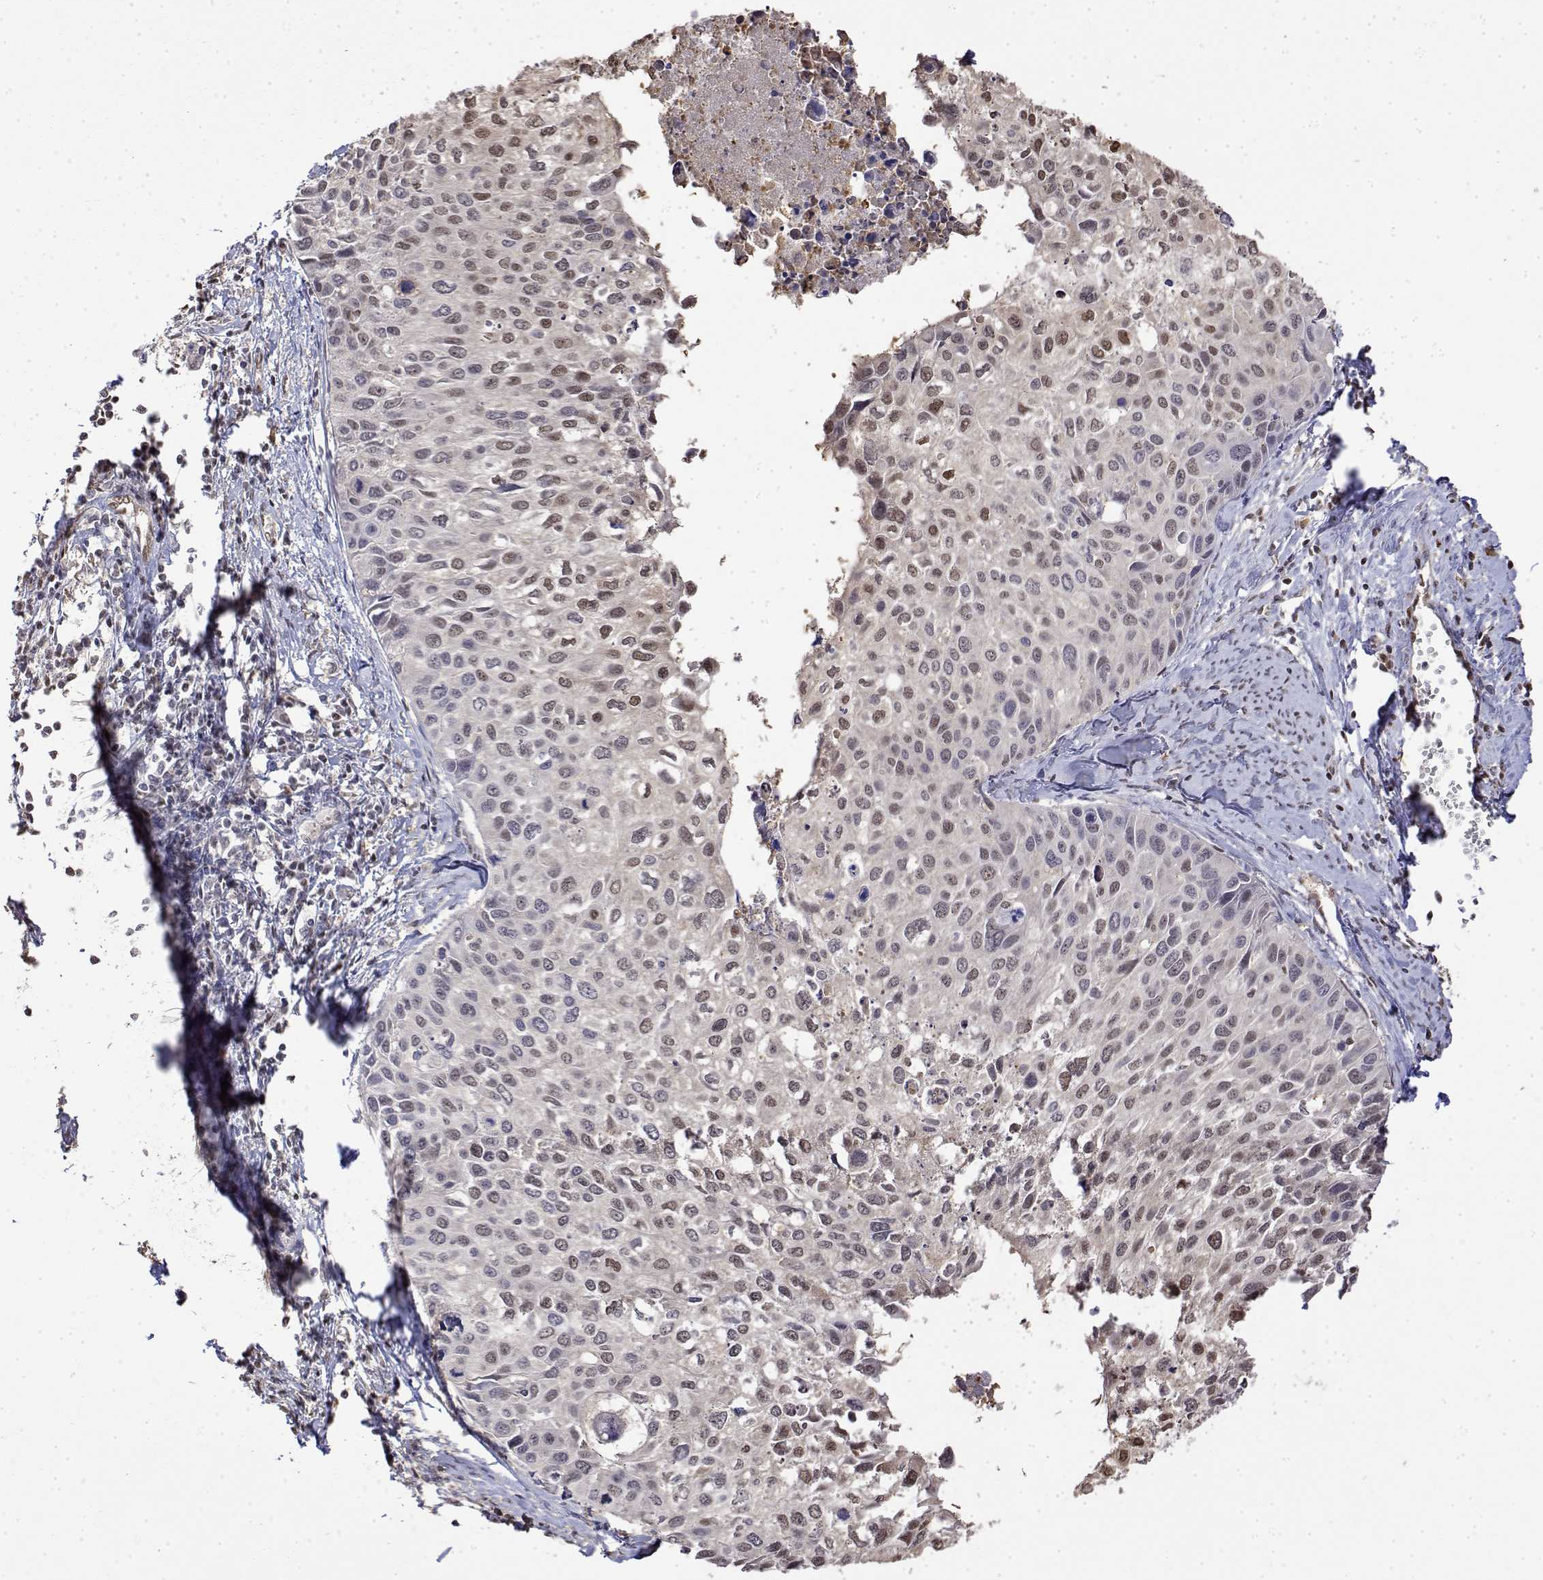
{"staining": {"intensity": "weak", "quantity": "<25%", "location": "nuclear"}, "tissue": "cervical cancer", "cell_type": "Tumor cells", "image_type": "cancer", "snomed": [{"axis": "morphology", "description": "Squamous cell carcinoma, NOS"}, {"axis": "topography", "description": "Cervix"}], "caption": "This is an immunohistochemistry image of human cervical cancer (squamous cell carcinoma). There is no expression in tumor cells.", "gene": "TPI1", "patient": {"sex": "female", "age": 50}}